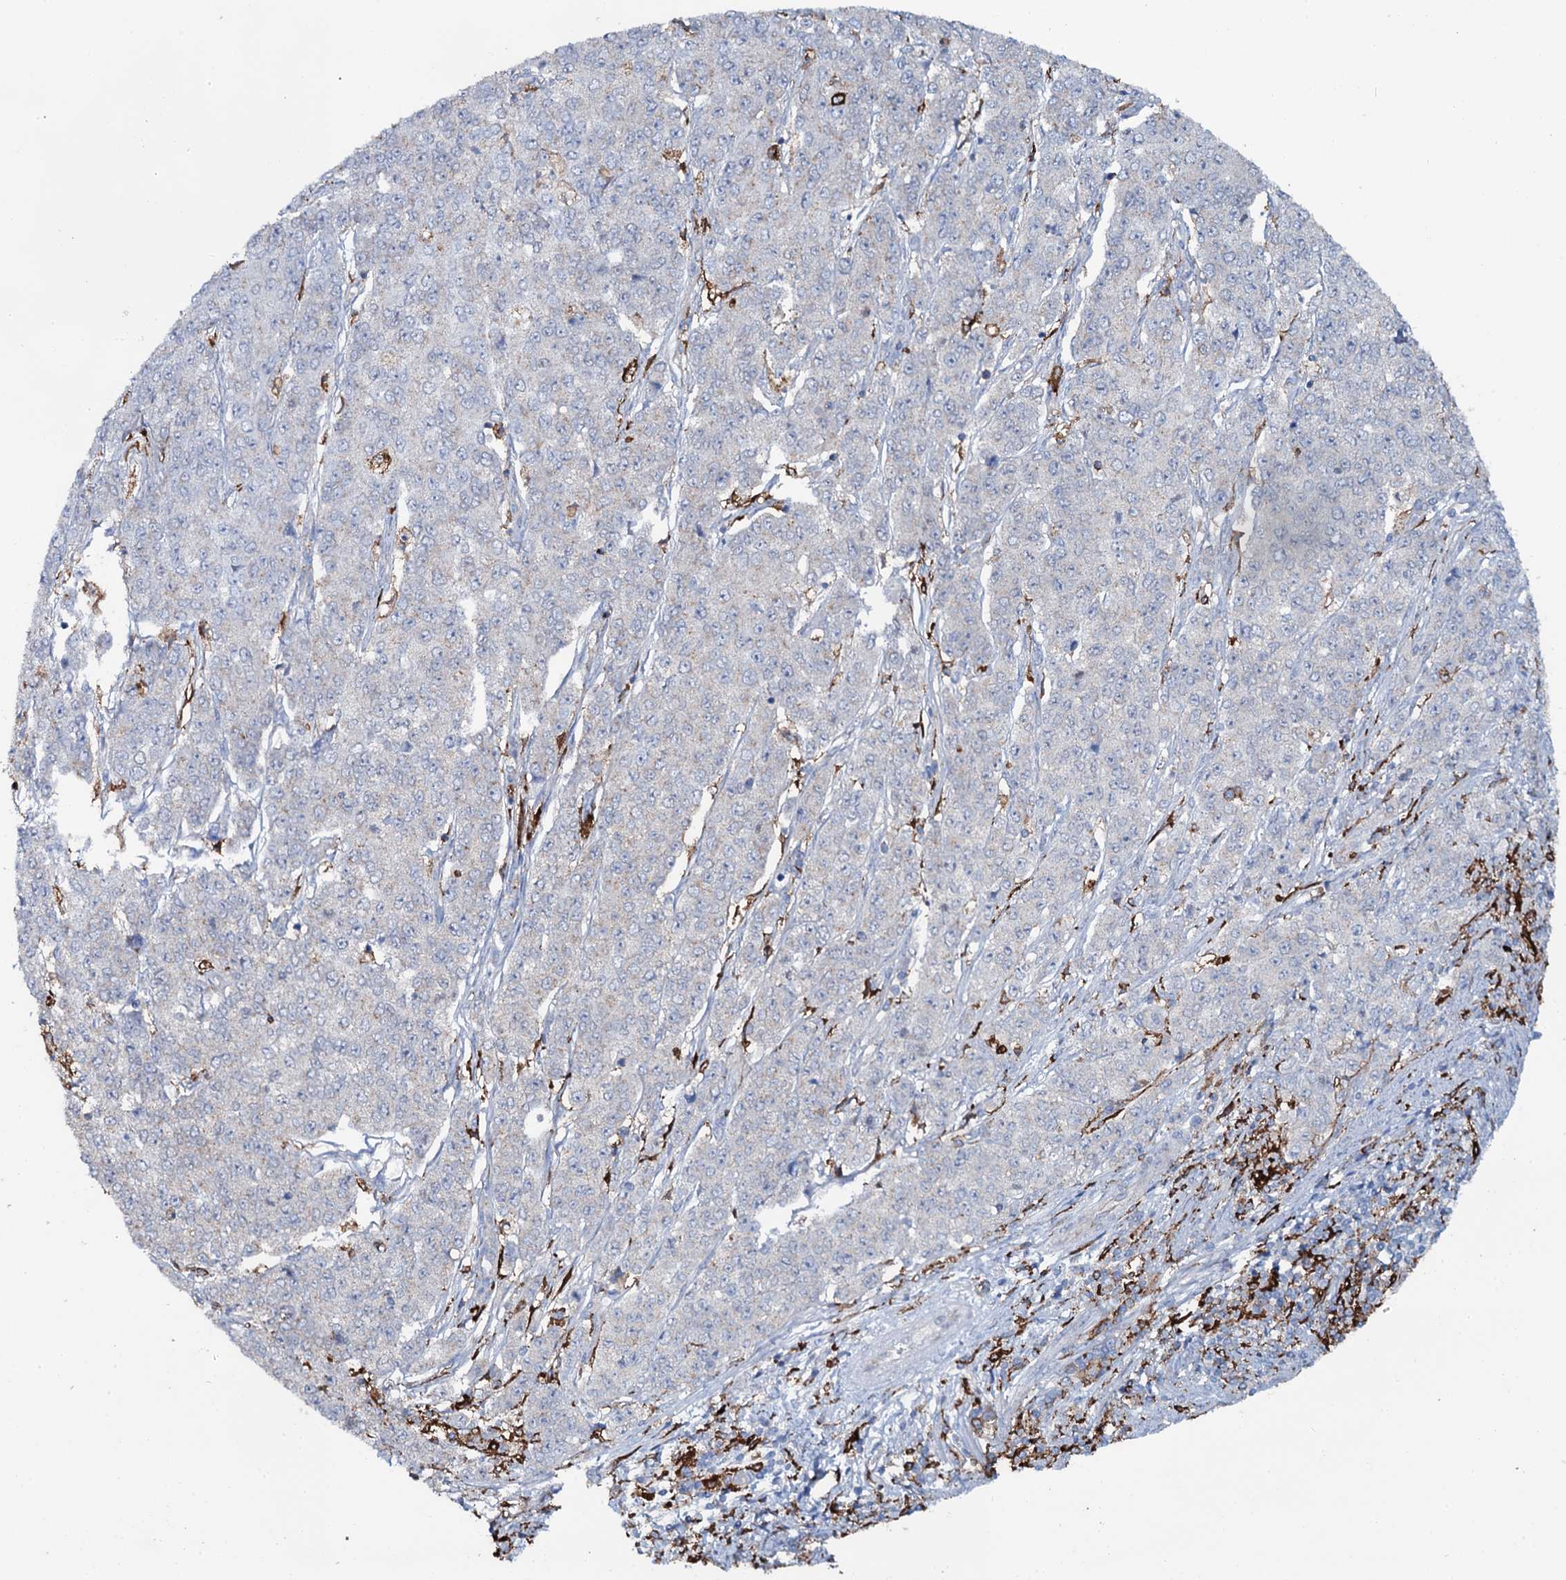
{"staining": {"intensity": "negative", "quantity": "none", "location": "none"}, "tissue": "endometrial cancer", "cell_type": "Tumor cells", "image_type": "cancer", "snomed": [{"axis": "morphology", "description": "Adenocarcinoma, NOS"}, {"axis": "topography", "description": "Endometrium"}], "caption": "The immunohistochemistry (IHC) photomicrograph has no significant positivity in tumor cells of endometrial cancer tissue. (DAB immunohistochemistry with hematoxylin counter stain).", "gene": "OSBPL2", "patient": {"sex": "female", "age": 50}}